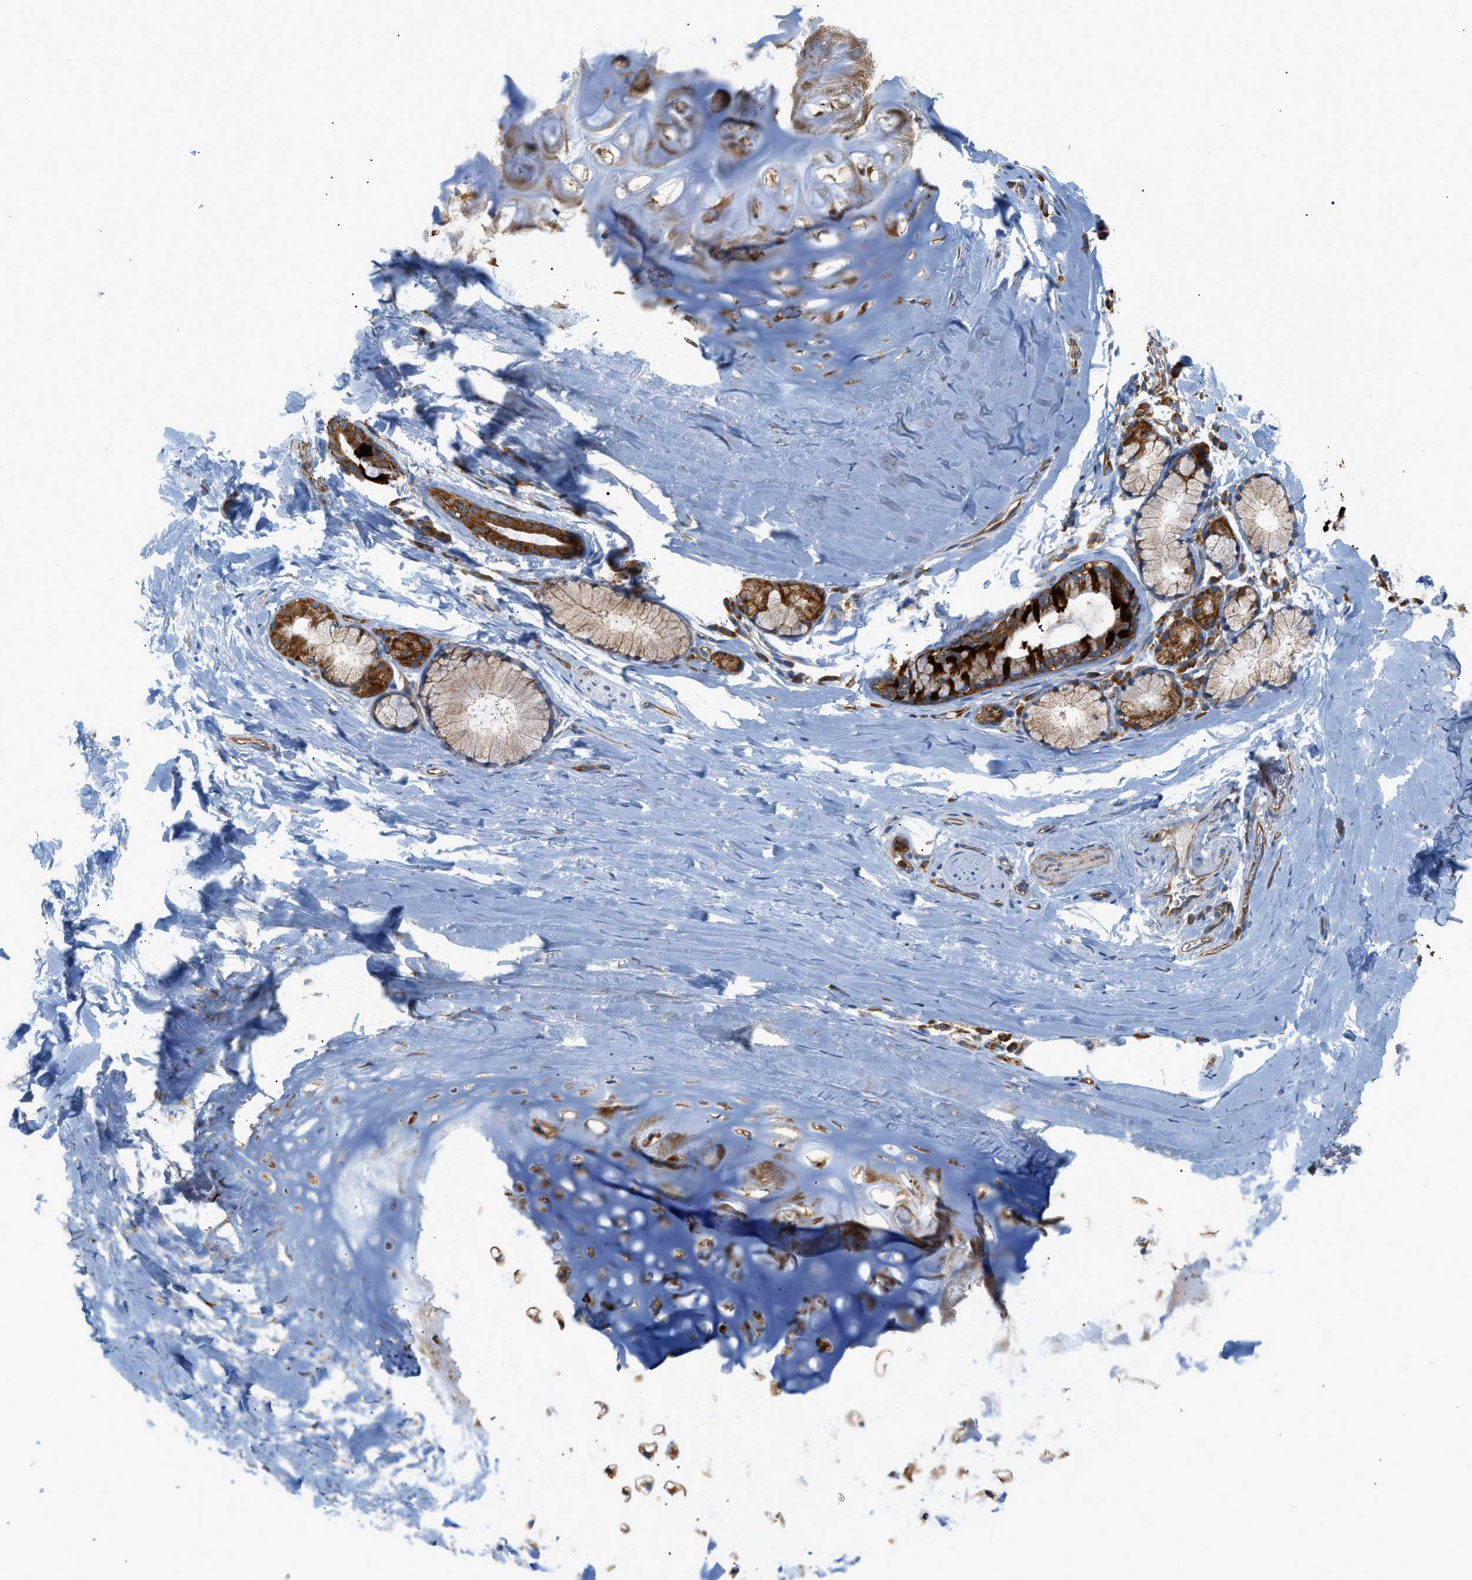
{"staining": {"intensity": "moderate", "quantity": "25%-75%", "location": "cytoplasmic/membranous"}, "tissue": "adipose tissue", "cell_type": "Adipocytes", "image_type": "normal", "snomed": [{"axis": "morphology", "description": "Normal tissue, NOS"}, {"axis": "topography", "description": "Cartilage tissue"}, {"axis": "topography", "description": "Bronchus"}], "caption": "Immunohistochemistry histopathology image of benign human adipose tissue stained for a protein (brown), which reveals medium levels of moderate cytoplasmic/membranous expression in about 25%-75% of adipocytes.", "gene": "GPAT4", "patient": {"sex": "female", "age": 53}}